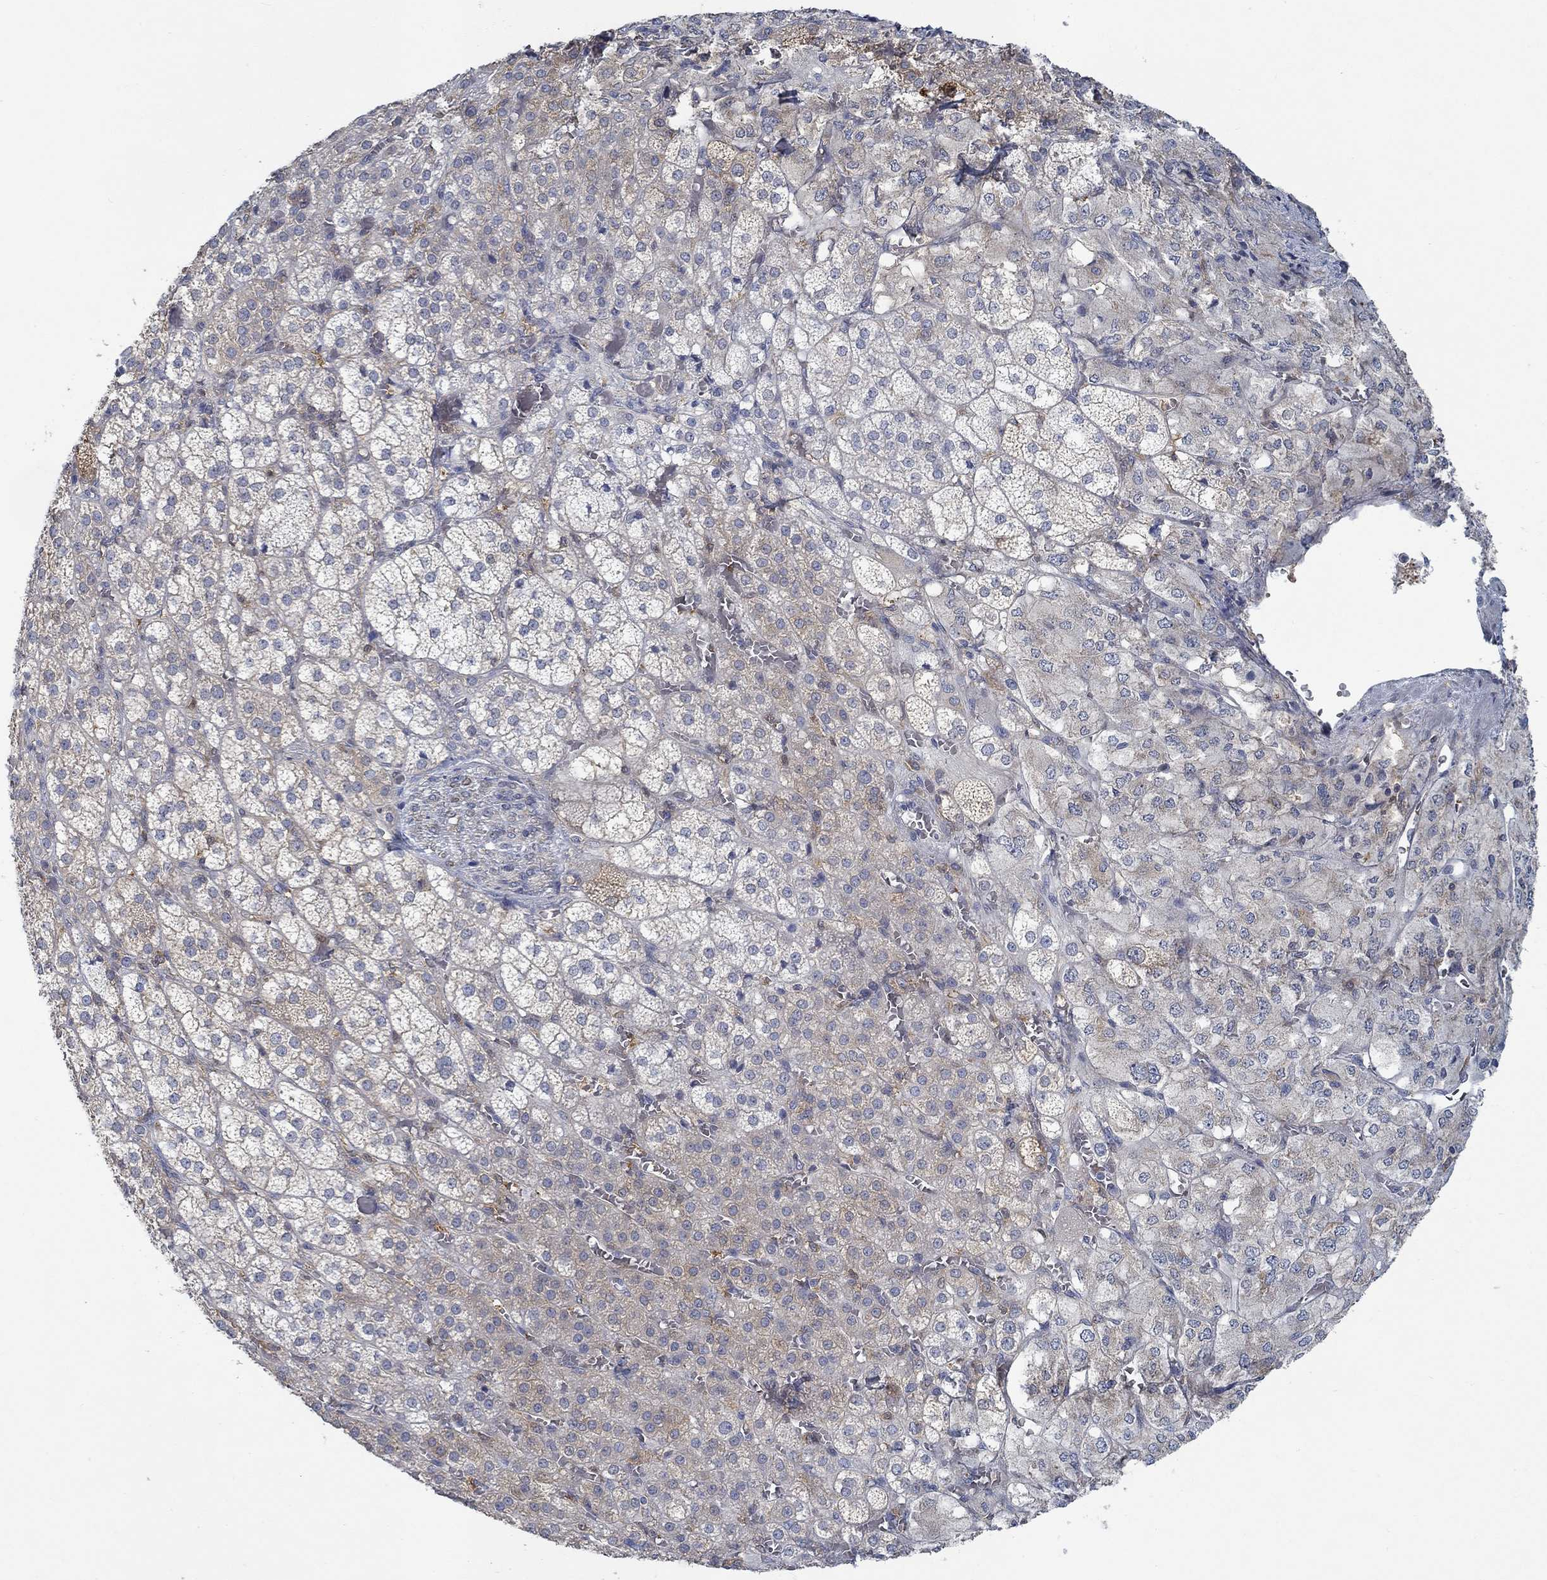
{"staining": {"intensity": "strong", "quantity": "<25%", "location": "cytoplasmic/membranous"}, "tissue": "adrenal gland", "cell_type": "Glandular cells", "image_type": "normal", "snomed": [{"axis": "morphology", "description": "Normal tissue, NOS"}, {"axis": "topography", "description": "Adrenal gland"}], "caption": "Brown immunohistochemical staining in benign human adrenal gland demonstrates strong cytoplasmic/membranous staining in approximately <25% of glandular cells.", "gene": "MTHFR", "patient": {"sex": "female", "age": 60}}